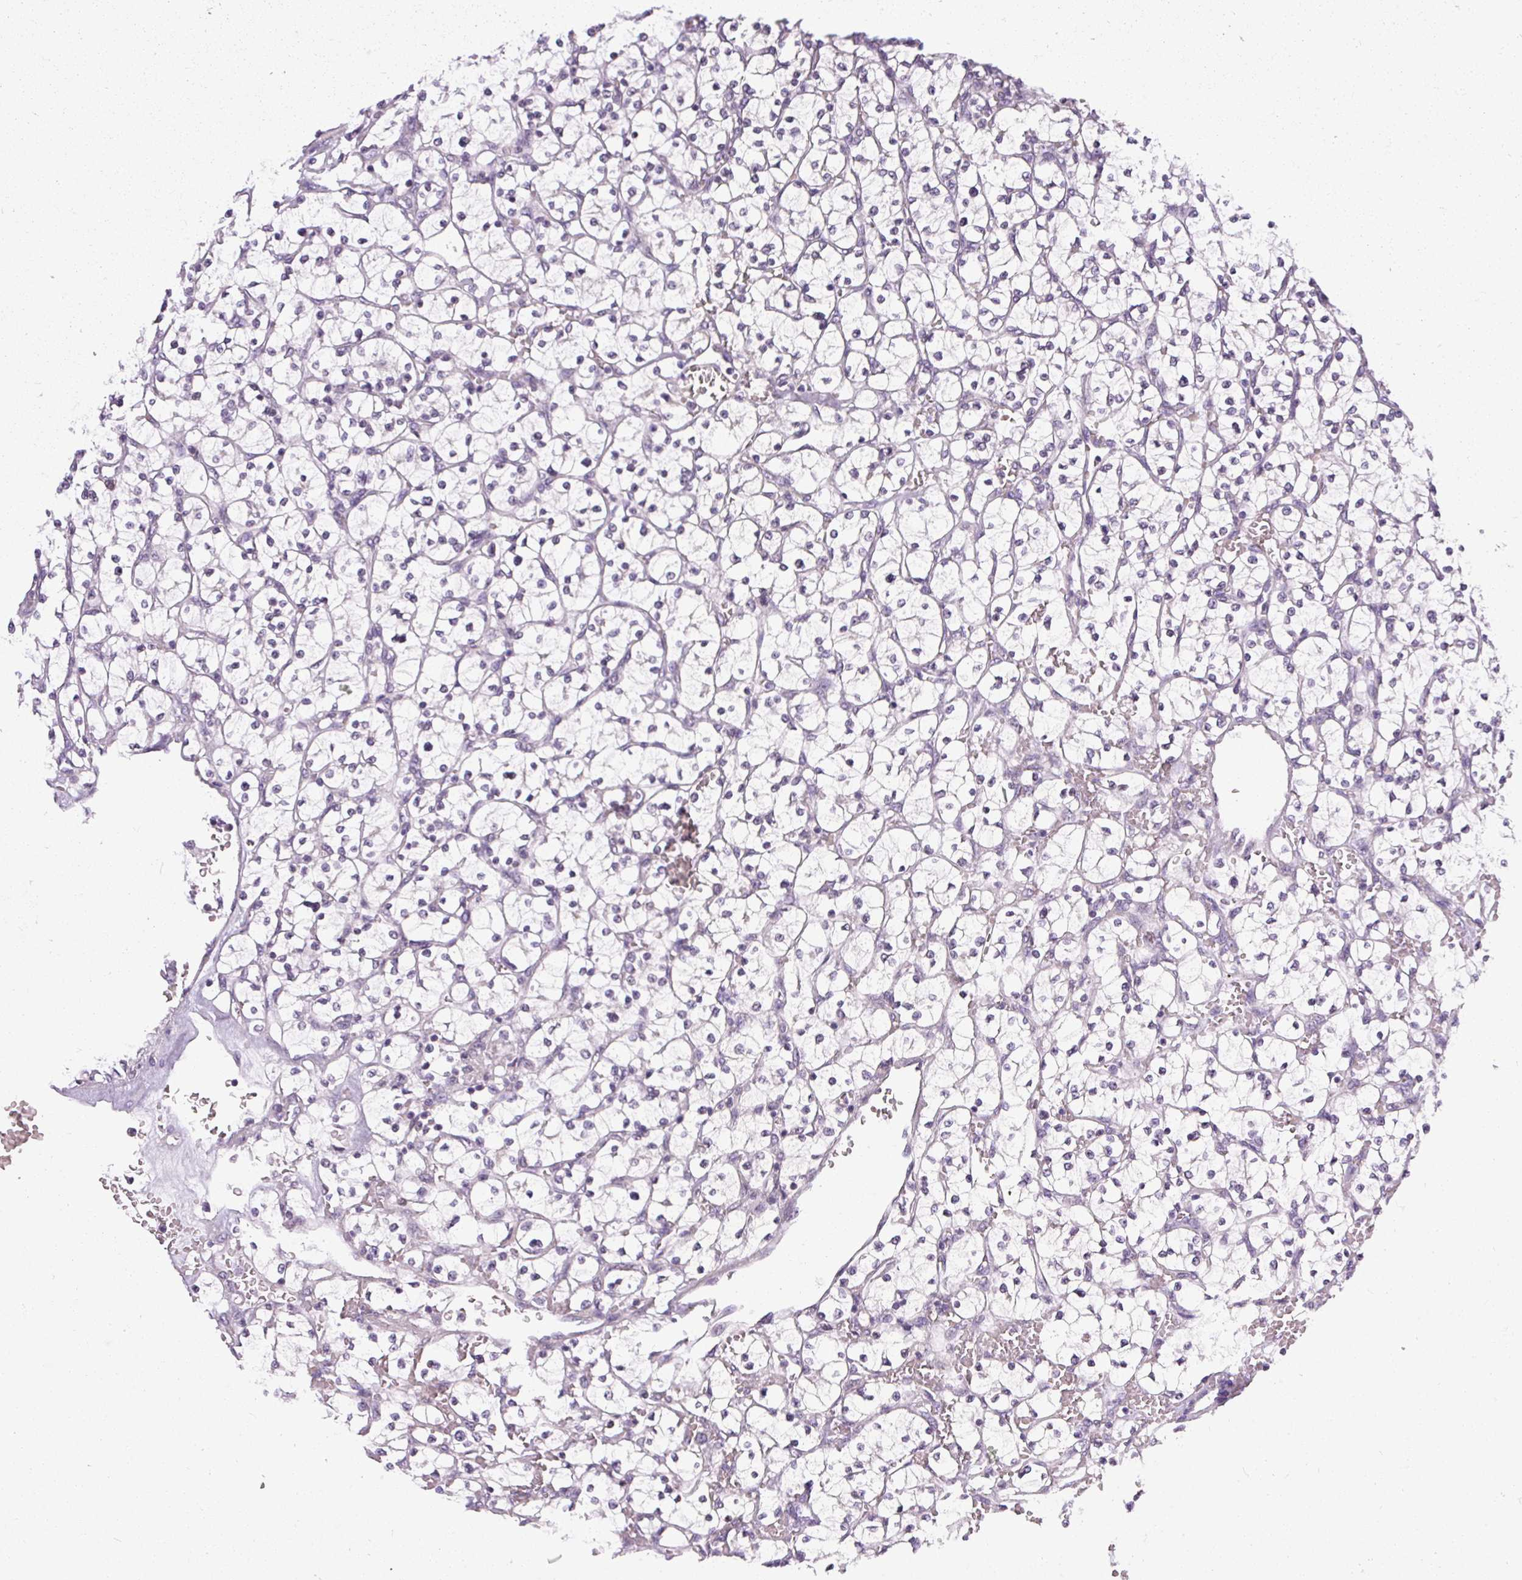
{"staining": {"intensity": "negative", "quantity": "none", "location": "none"}, "tissue": "renal cancer", "cell_type": "Tumor cells", "image_type": "cancer", "snomed": [{"axis": "morphology", "description": "Adenocarcinoma, NOS"}, {"axis": "topography", "description": "Kidney"}], "caption": "The immunohistochemistry (IHC) histopathology image has no significant expression in tumor cells of renal cancer (adenocarcinoma) tissue.", "gene": "FAM117B", "patient": {"sex": "female", "age": 64}}